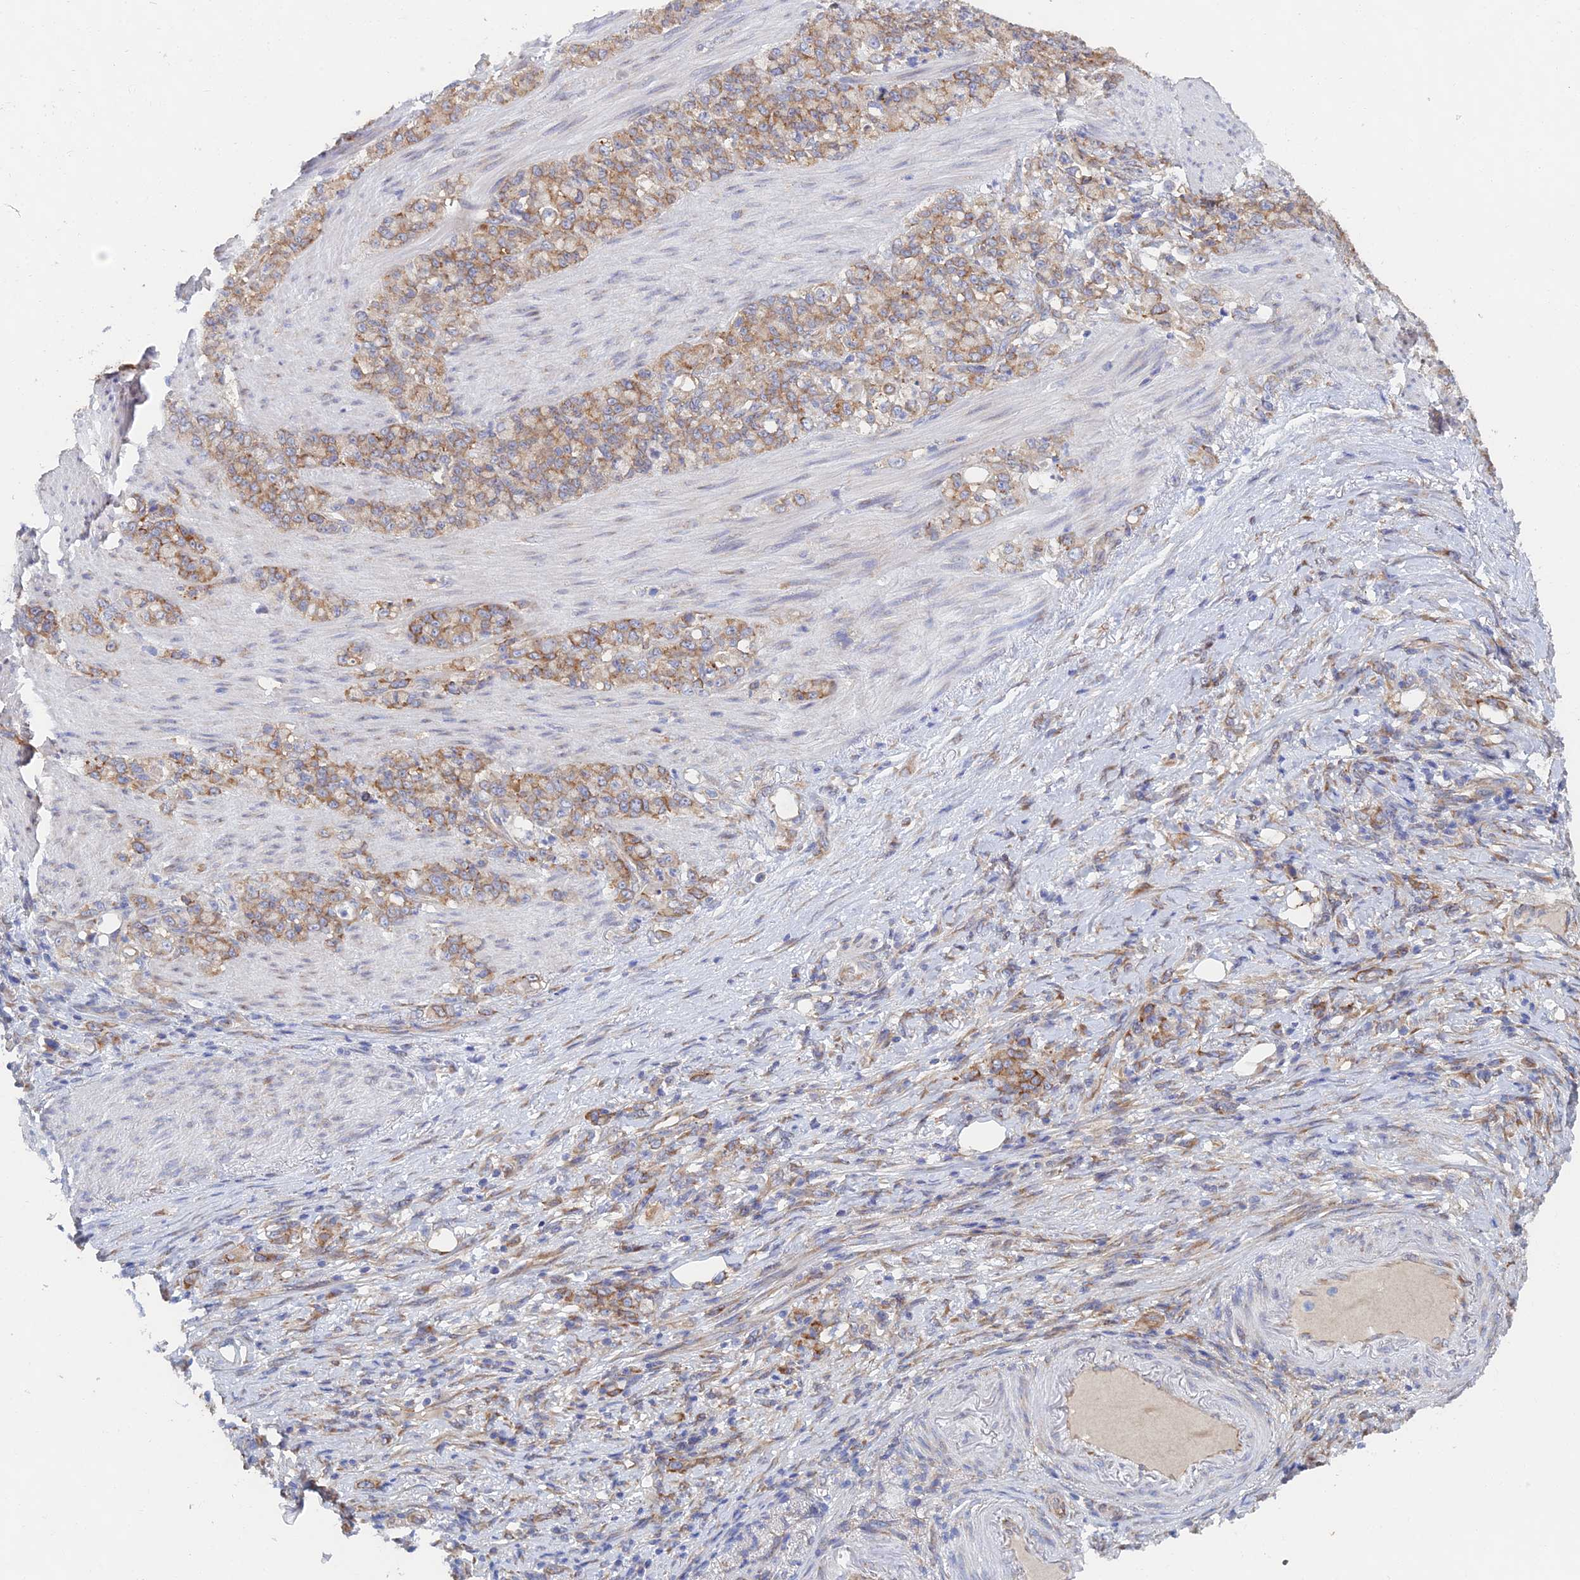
{"staining": {"intensity": "moderate", "quantity": ">75%", "location": "cytoplasmic/membranous"}, "tissue": "stomach cancer", "cell_type": "Tumor cells", "image_type": "cancer", "snomed": [{"axis": "morphology", "description": "Adenocarcinoma, NOS"}, {"axis": "topography", "description": "Stomach"}], "caption": "Stomach cancer (adenocarcinoma) stained with immunohistochemistry (IHC) reveals moderate cytoplasmic/membranous positivity in approximately >75% of tumor cells.", "gene": "ELOF1", "patient": {"sex": "female", "age": 79}}